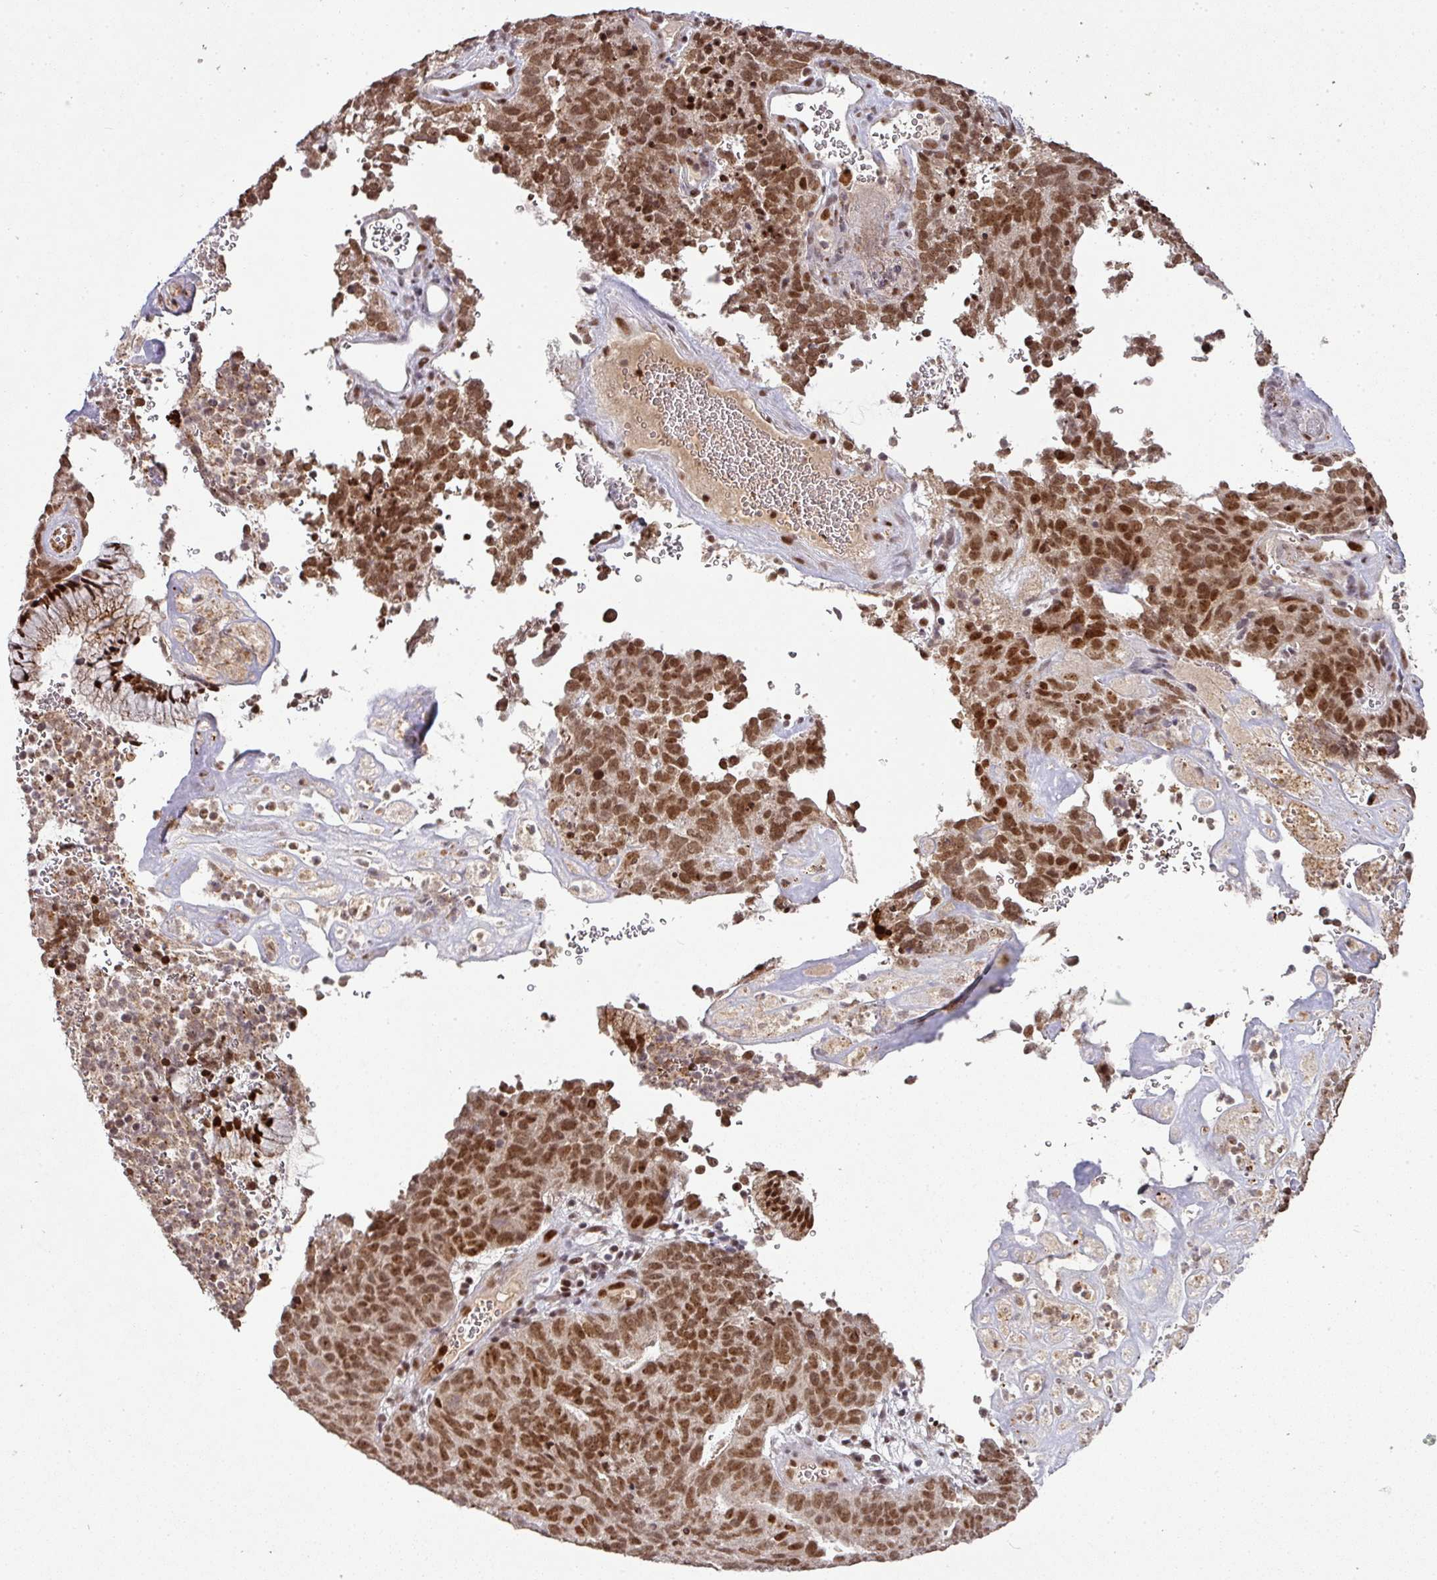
{"staining": {"intensity": "moderate", "quantity": ">75%", "location": "nuclear"}, "tissue": "cervical cancer", "cell_type": "Tumor cells", "image_type": "cancer", "snomed": [{"axis": "morphology", "description": "Adenocarcinoma, NOS"}, {"axis": "topography", "description": "Cervix"}], "caption": "Human cervical cancer stained for a protein (brown) shows moderate nuclear positive expression in about >75% of tumor cells.", "gene": "NEIL1", "patient": {"sex": "female", "age": 38}}